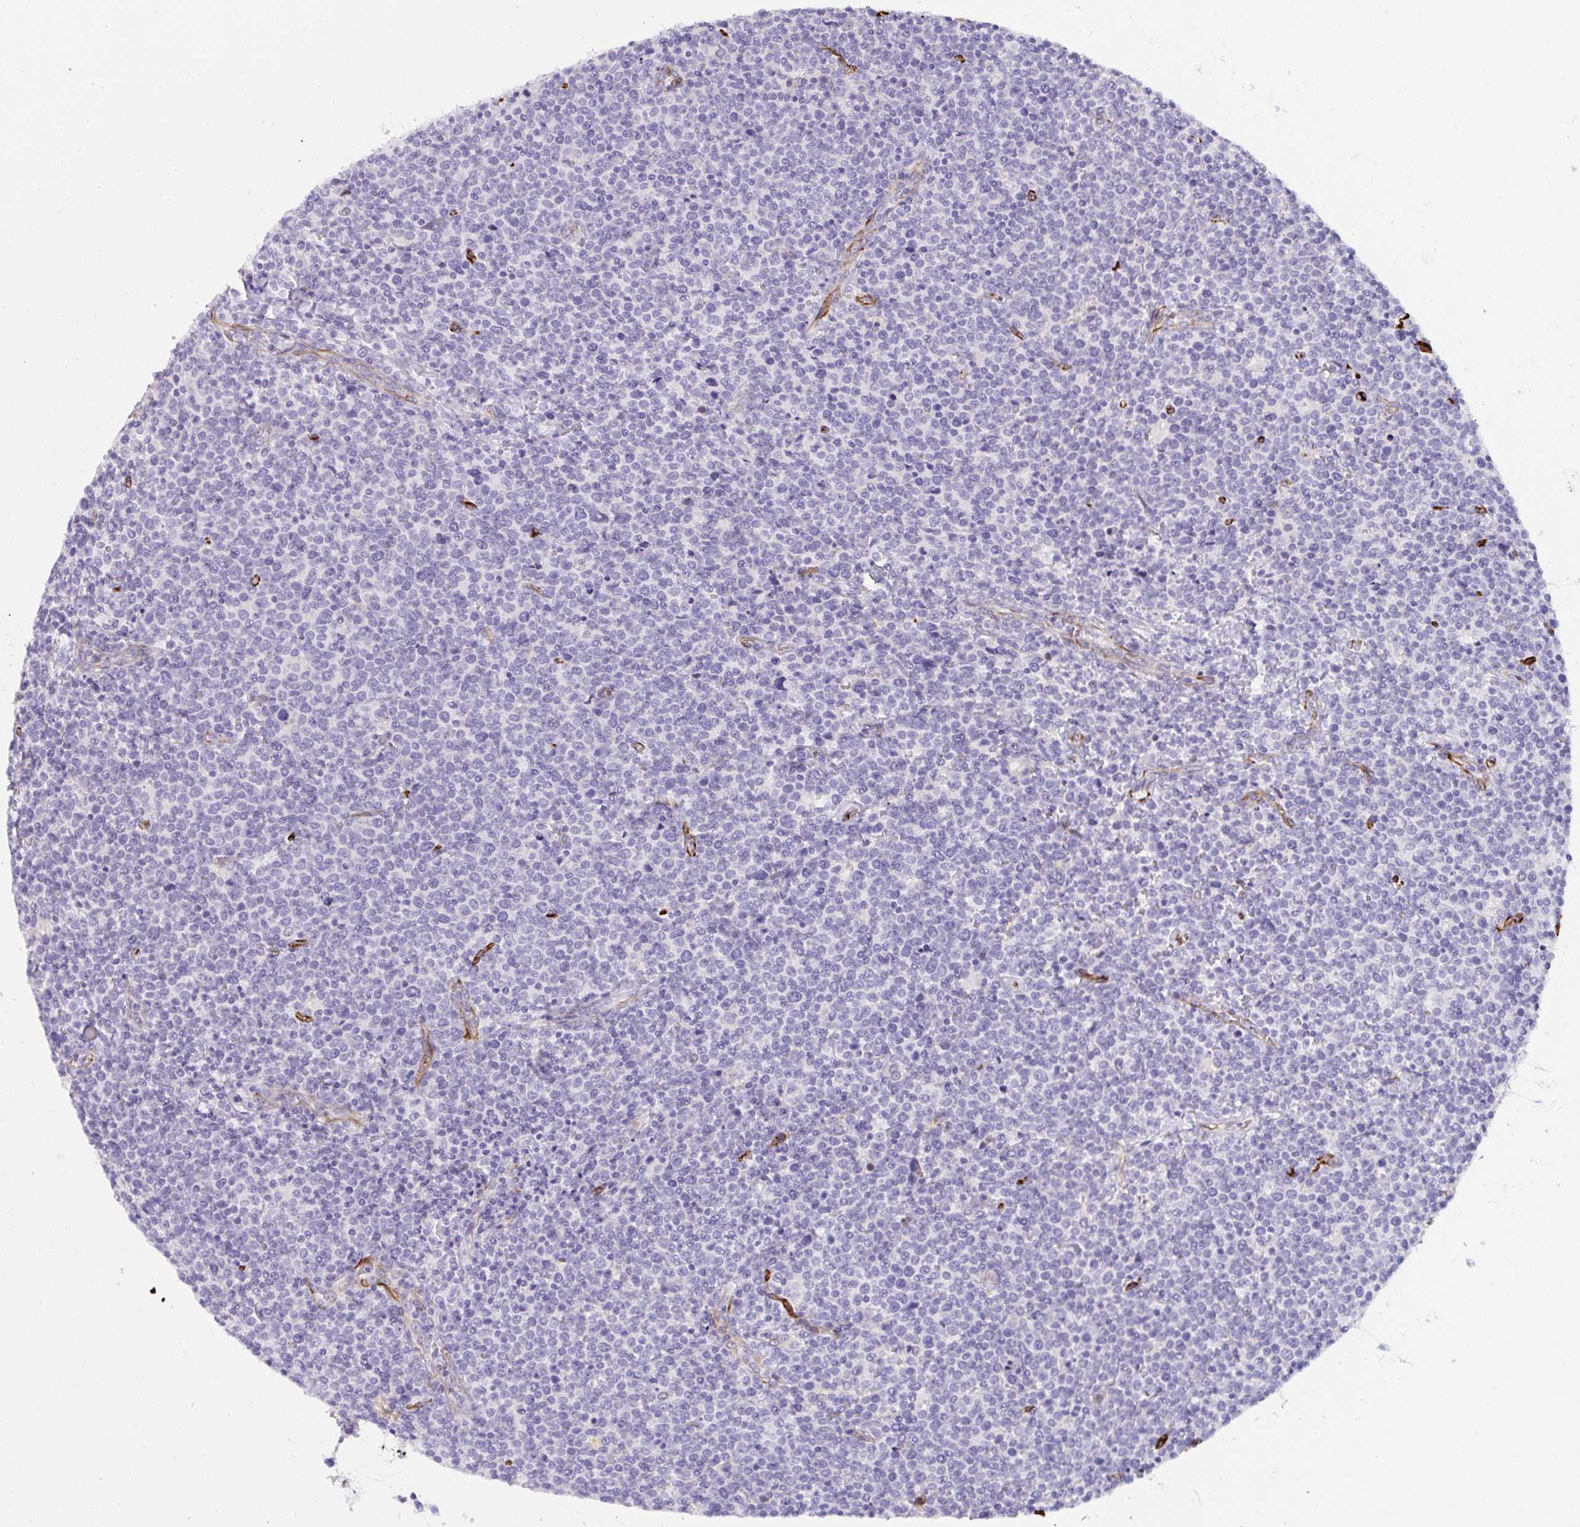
{"staining": {"intensity": "negative", "quantity": "none", "location": "none"}, "tissue": "lymphoma", "cell_type": "Tumor cells", "image_type": "cancer", "snomed": [{"axis": "morphology", "description": "Malignant lymphoma, non-Hodgkin's type, High grade"}, {"axis": "topography", "description": "Lymph node"}], "caption": "This is a histopathology image of immunohistochemistry staining of lymphoma, which shows no expression in tumor cells.", "gene": "SLC35B1", "patient": {"sex": "male", "age": 61}}